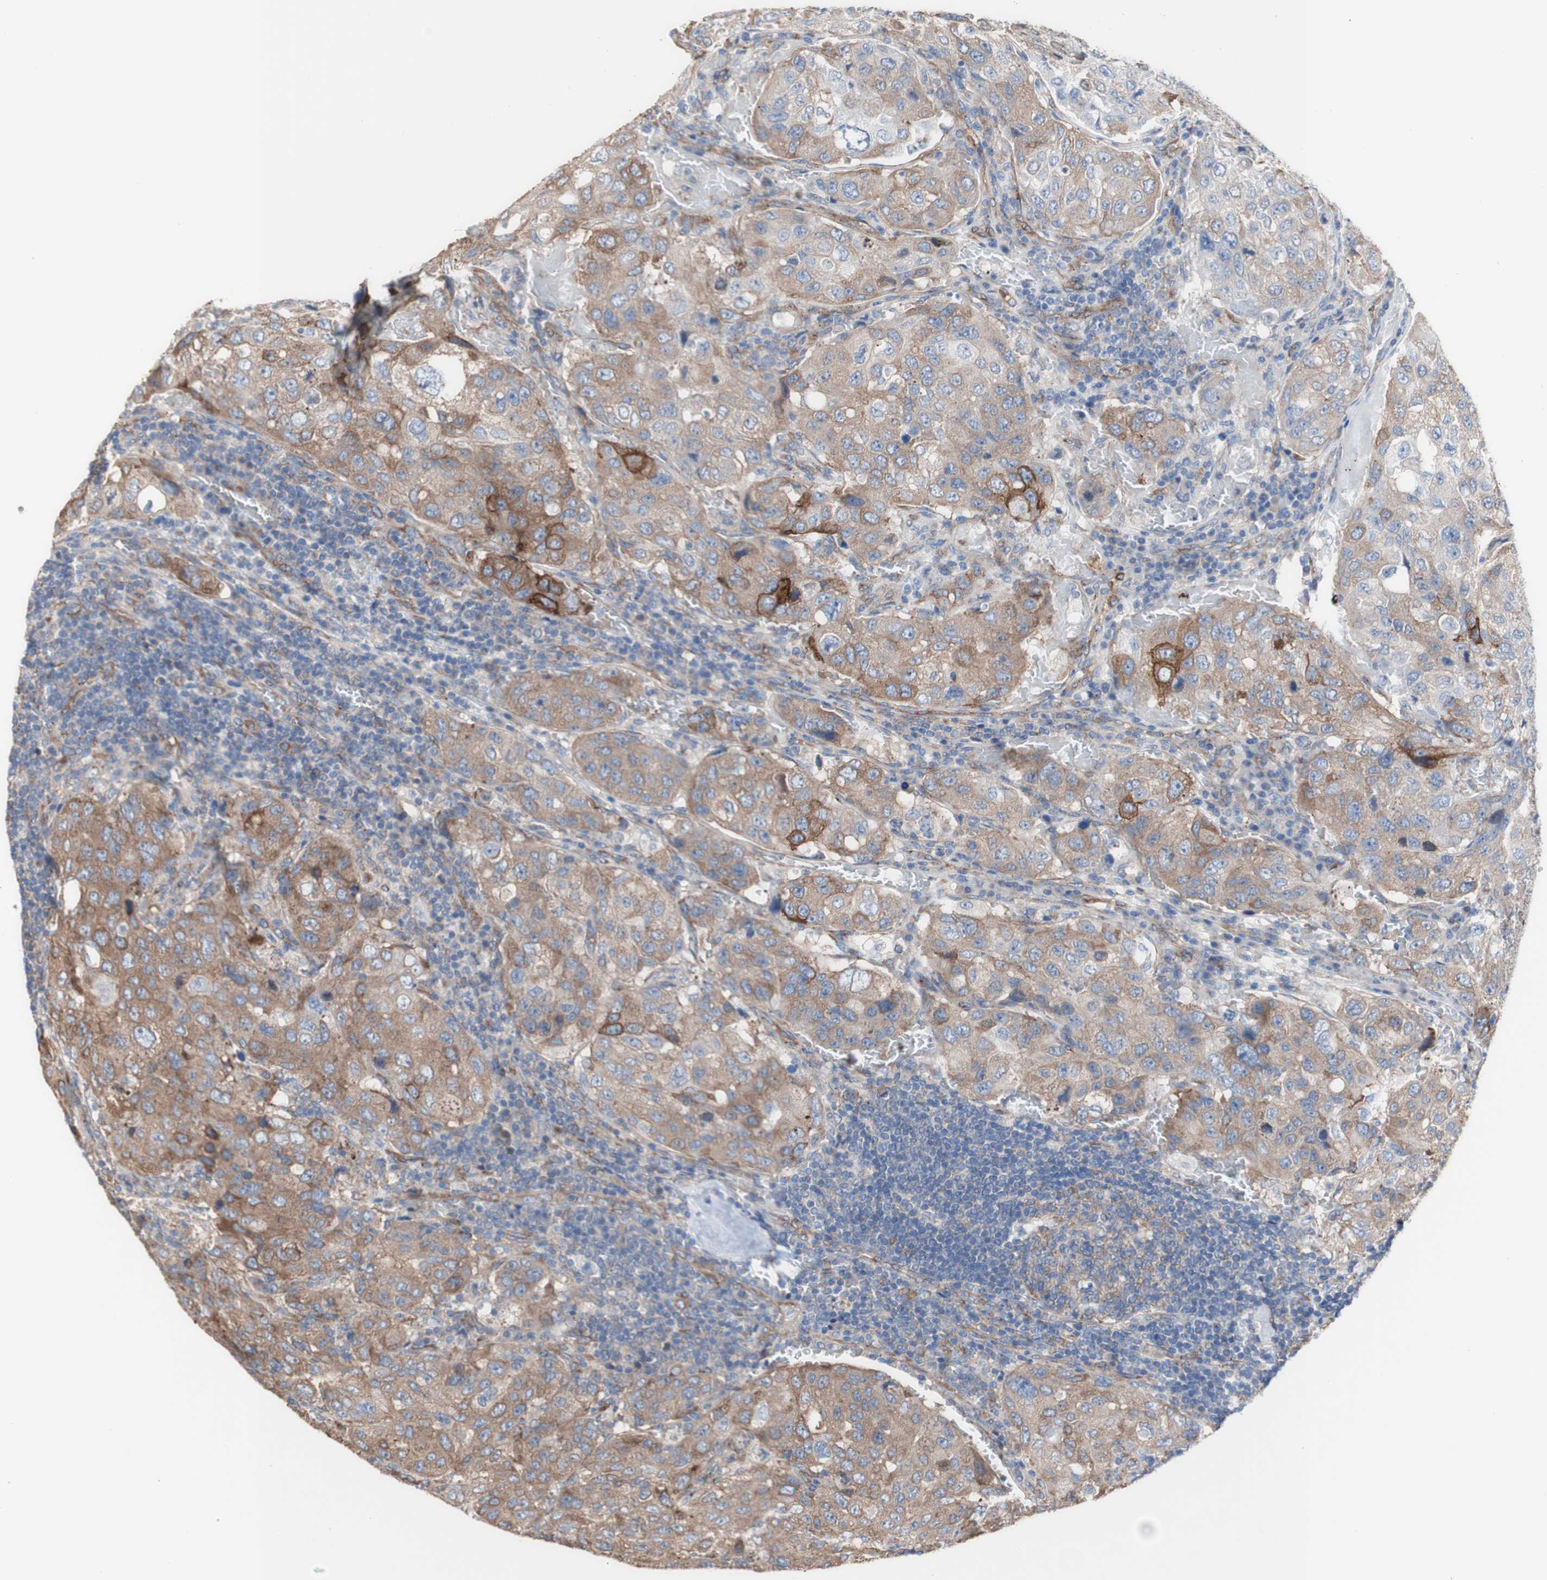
{"staining": {"intensity": "moderate", "quantity": ">75%", "location": "cytoplasmic/membranous"}, "tissue": "urothelial cancer", "cell_type": "Tumor cells", "image_type": "cancer", "snomed": [{"axis": "morphology", "description": "Urothelial carcinoma, High grade"}, {"axis": "topography", "description": "Lymph node"}, {"axis": "topography", "description": "Urinary bladder"}], "caption": "Moderate cytoplasmic/membranous expression is appreciated in approximately >75% of tumor cells in urothelial cancer.", "gene": "LRIG3", "patient": {"sex": "male", "age": 51}}